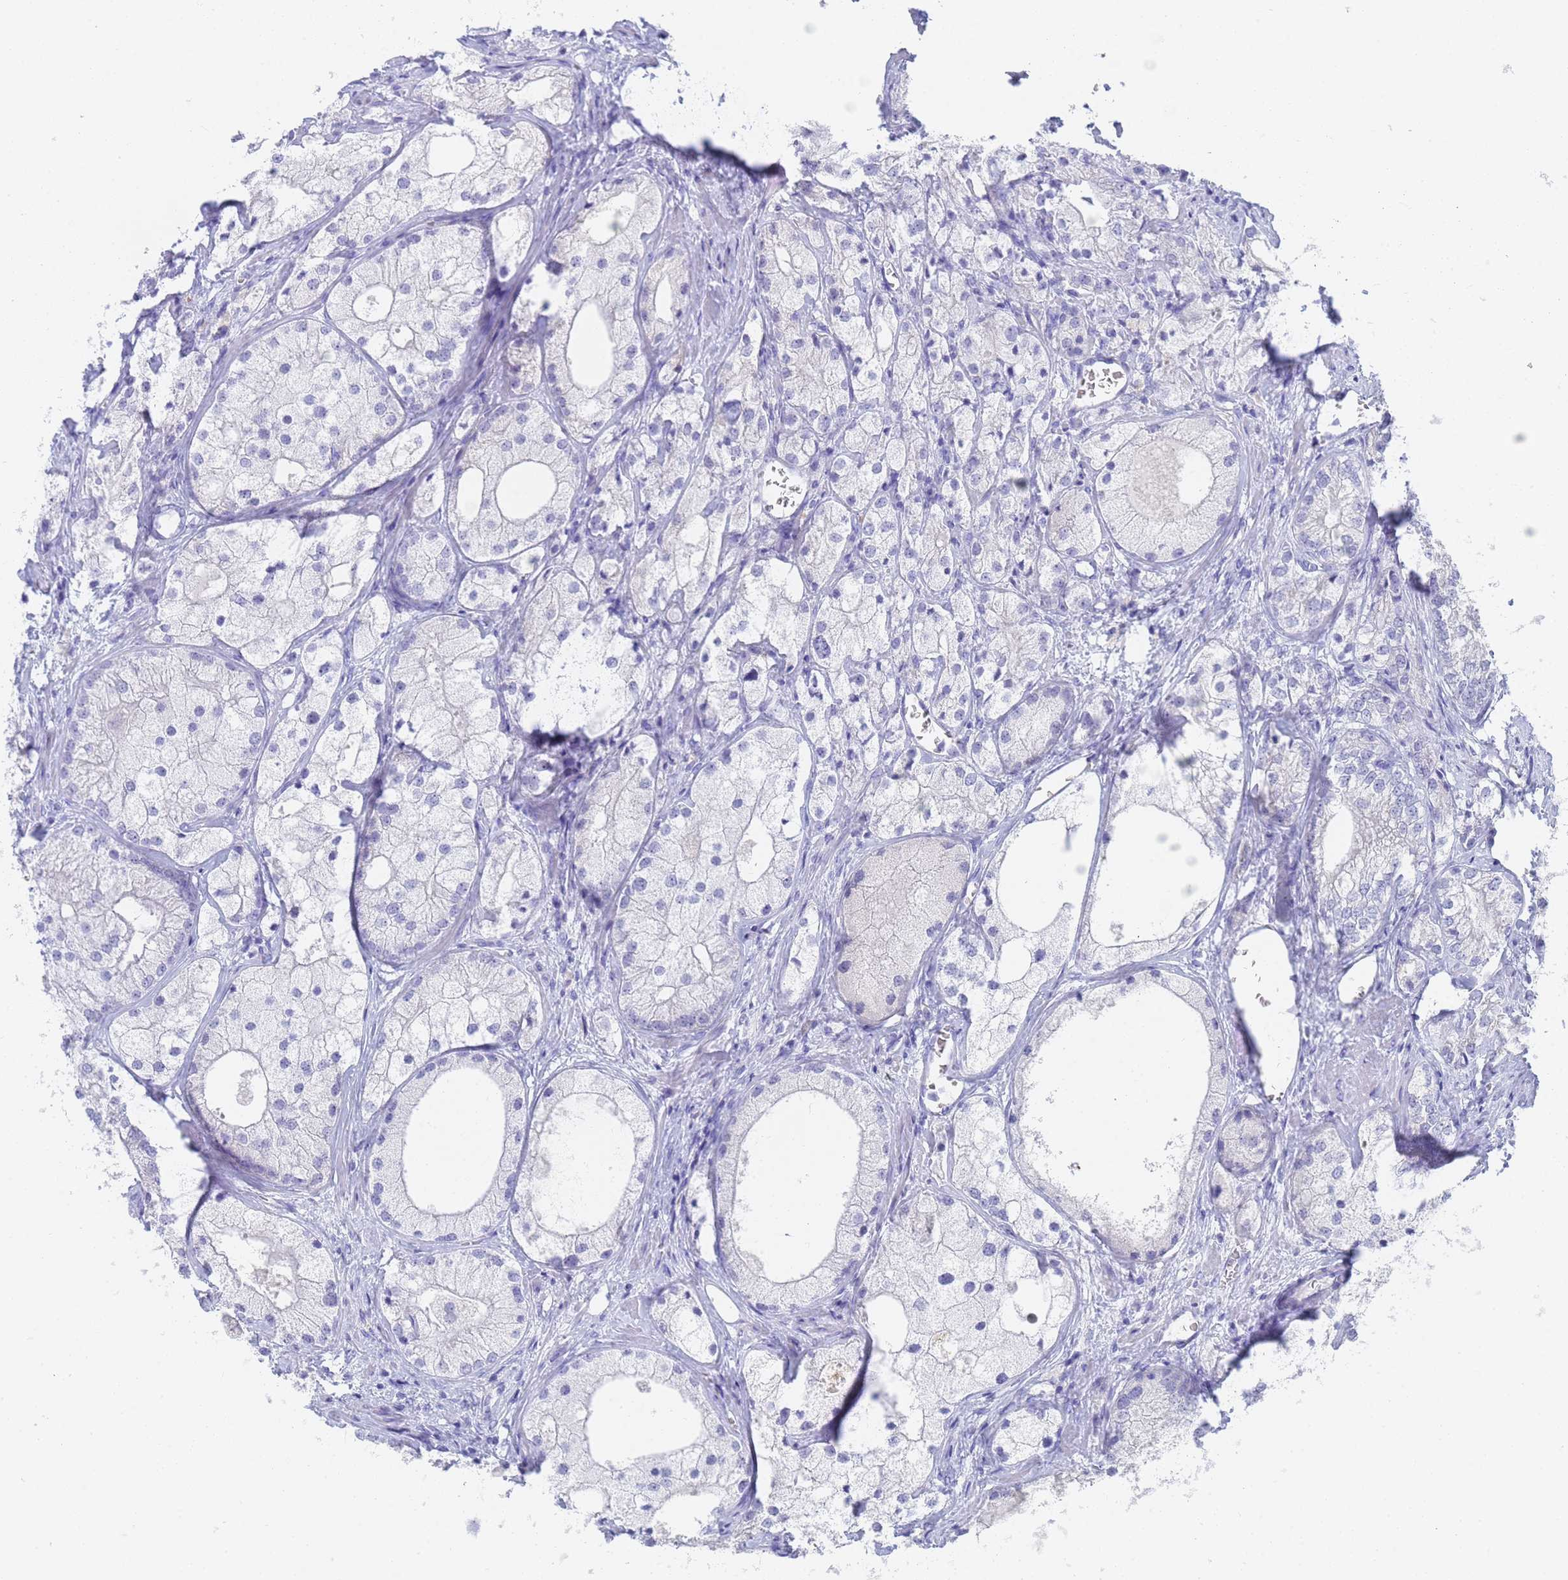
{"staining": {"intensity": "negative", "quantity": "none", "location": "none"}, "tissue": "prostate cancer", "cell_type": "Tumor cells", "image_type": "cancer", "snomed": [{"axis": "morphology", "description": "Adenocarcinoma, Low grade"}, {"axis": "topography", "description": "Prostate"}], "caption": "Immunohistochemistry histopathology image of human prostate cancer (low-grade adenocarcinoma) stained for a protein (brown), which demonstrates no expression in tumor cells.", "gene": "STATH", "patient": {"sex": "male", "age": 69}}